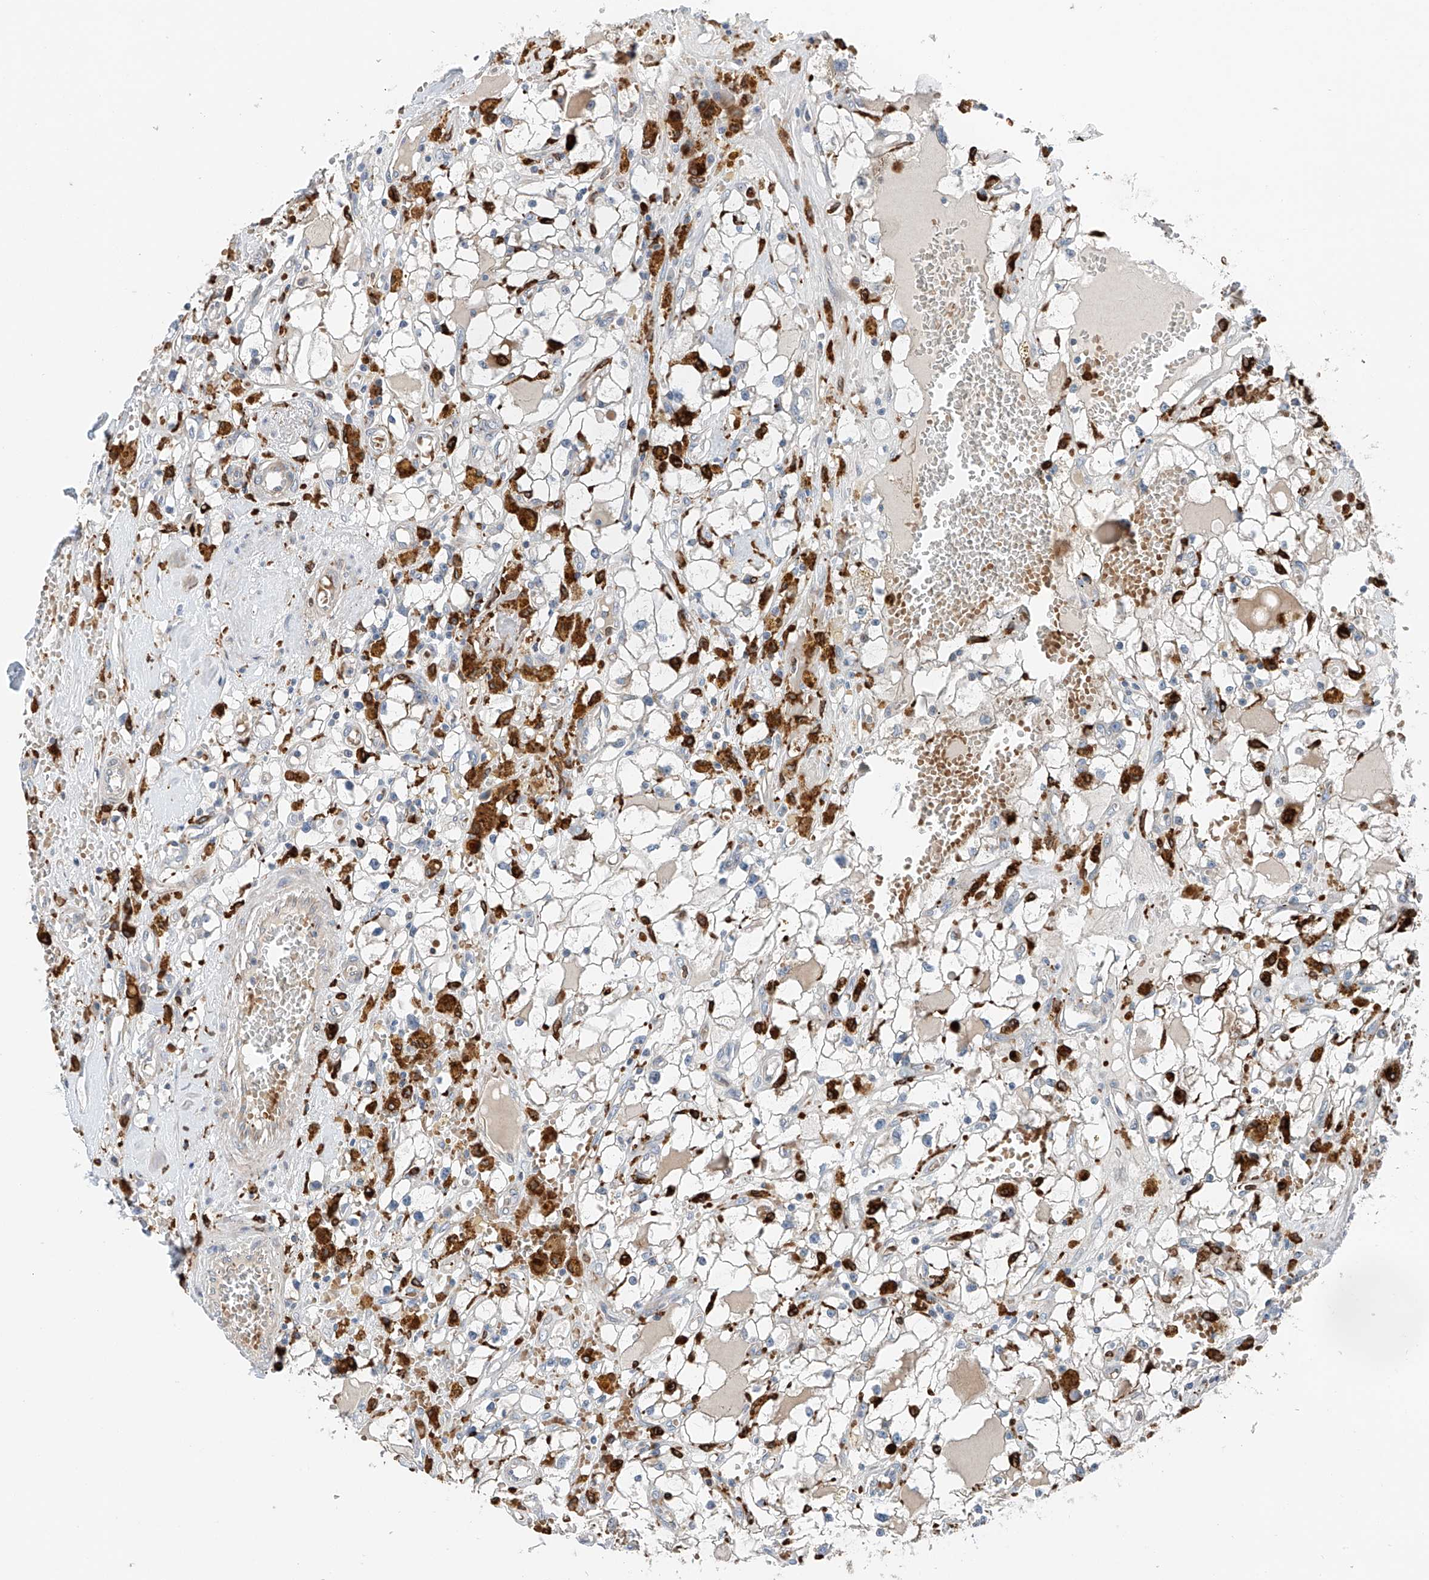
{"staining": {"intensity": "negative", "quantity": "none", "location": "none"}, "tissue": "renal cancer", "cell_type": "Tumor cells", "image_type": "cancer", "snomed": [{"axis": "morphology", "description": "Adenocarcinoma, NOS"}, {"axis": "topography", "description": "Kidney"}], "caption": "Adenocarcinoma (renal) stained for a protein using immunohistochemistry (IHC) demonstrates no expression tumor cells.", "gene": "TBXAS1", "patient": {"sex": "male", "age": 56}}